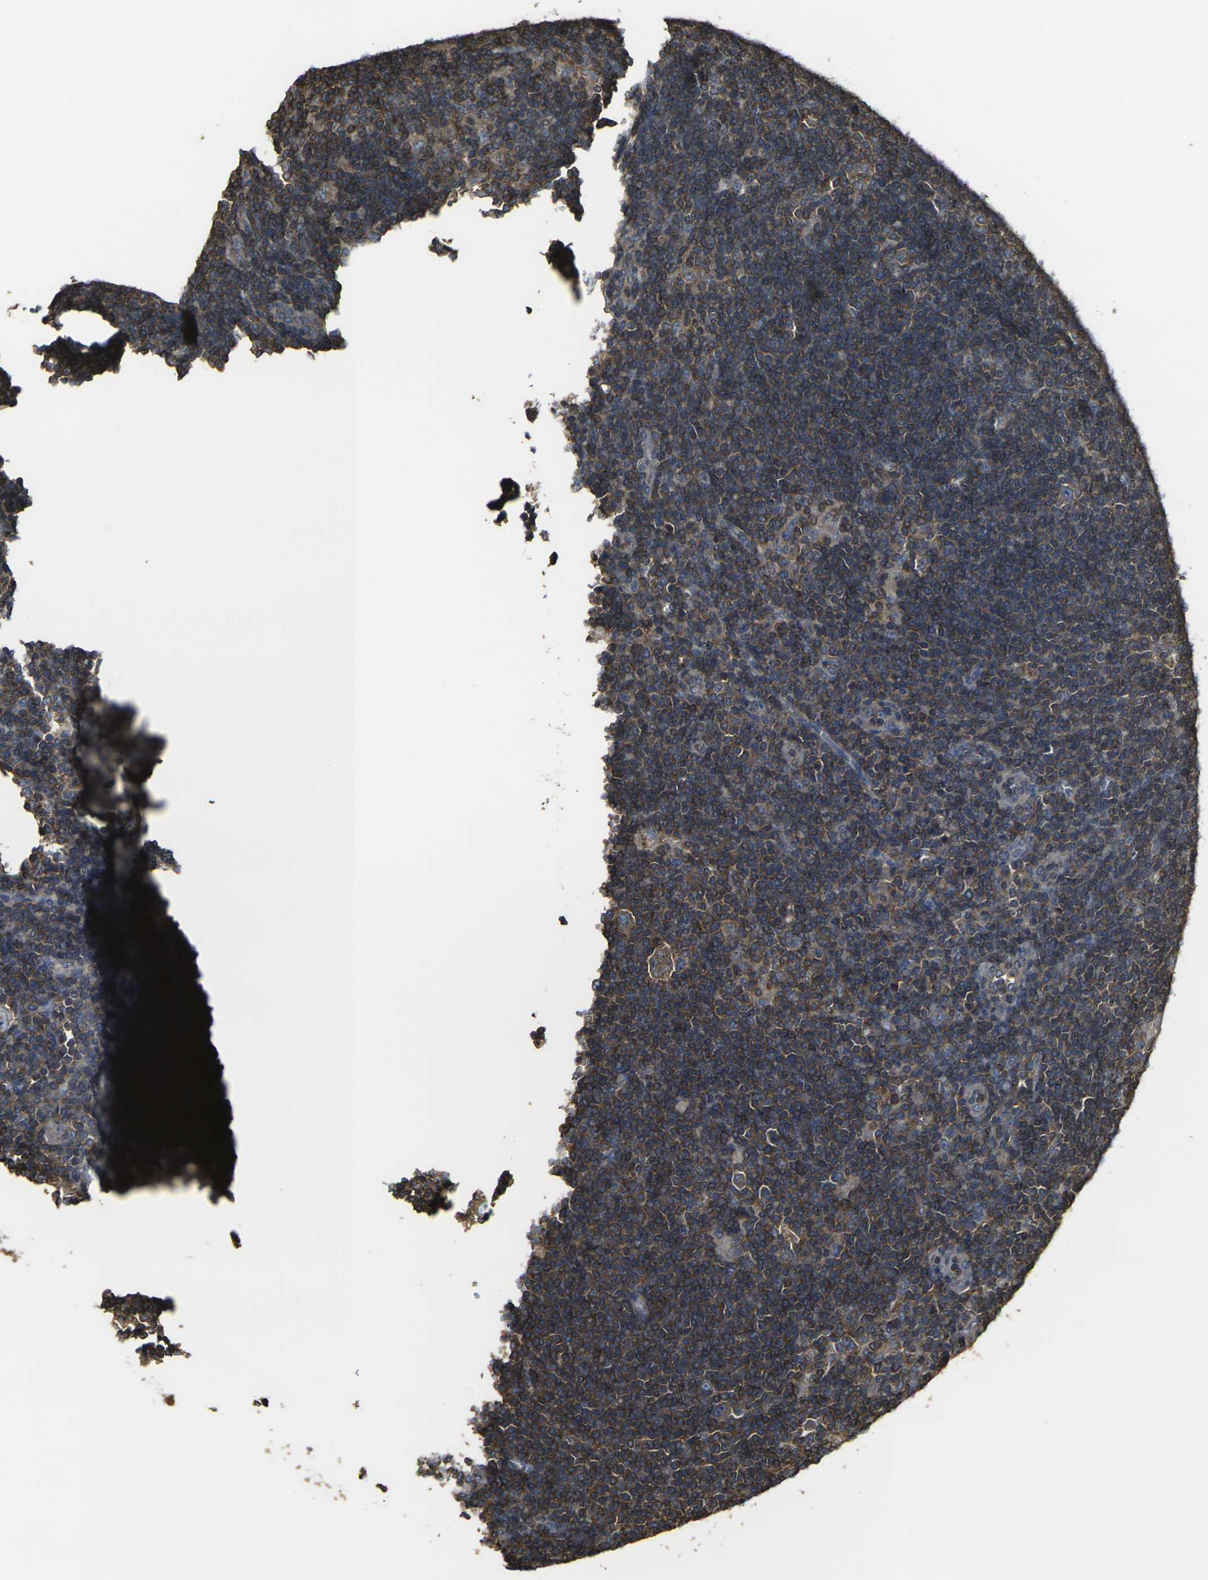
{"staining": {"intensity": "weak", "quantity": ">75%", "location": "cytoplasmic/membranous"}, "tissue": "lymphoma", "cell_type": "Tumor cells", "image_type": "cancer", "snomed": [{"axis": "morphology", "description": "Hodgkin's disease, NOS"}, {"axis": "topography", "description": "Lymph node"}], "caption": "Immunohistochemical staining of Hodgkin's disease shows weak cytoplasmic/membranous protein staining in approximately >75% of tumor cells.", "gene": "PRKACB", "patient": {"sex": "female", "age": 57}}